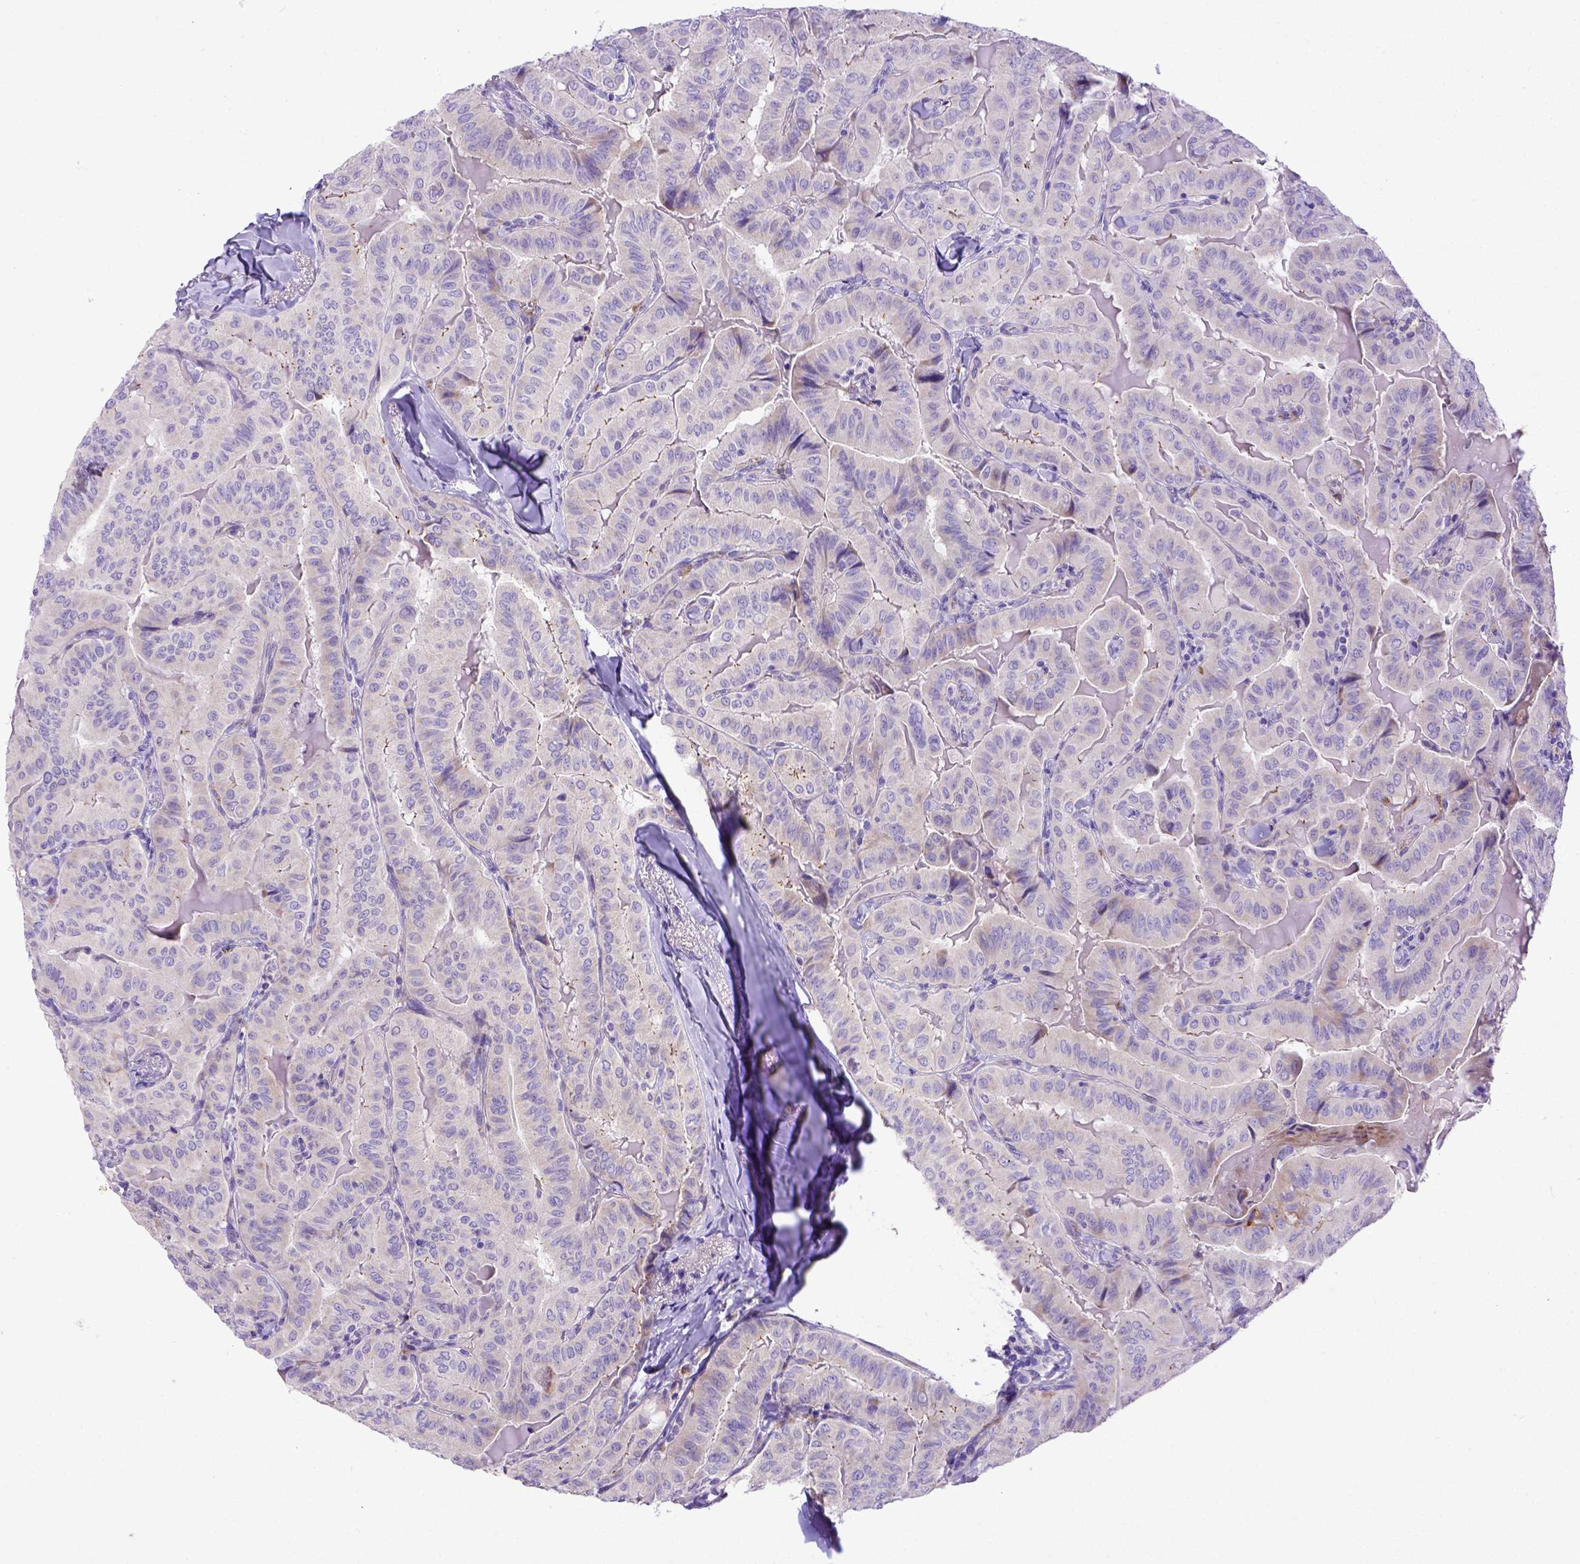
{"staining": {"intensity": "negative", "quantity": "none", "location": "none"}, "tissue": "thyroid cancer", "cell_type": "Tumor cells", "image_type": "cancer", "snomed": [{"axis": "morphology", "description": "Papillary adenocarcinoma, NOS"}, {"axis": "topography", "description": "Thyroid gland"}], "caption": "IHC photomicrograph of neoplastic tissue: human thyroid papillary adenocarcinoma stained with DAB (3,3'-diaminobenzidine) displays no significant protein positivity in tumor cells. The staining is performed using DAB brown chromogen with nuclei counter-stained in using hematoxylin.", "gene": "CFAP300", "patient": {"sex": "female", "age": 68}}